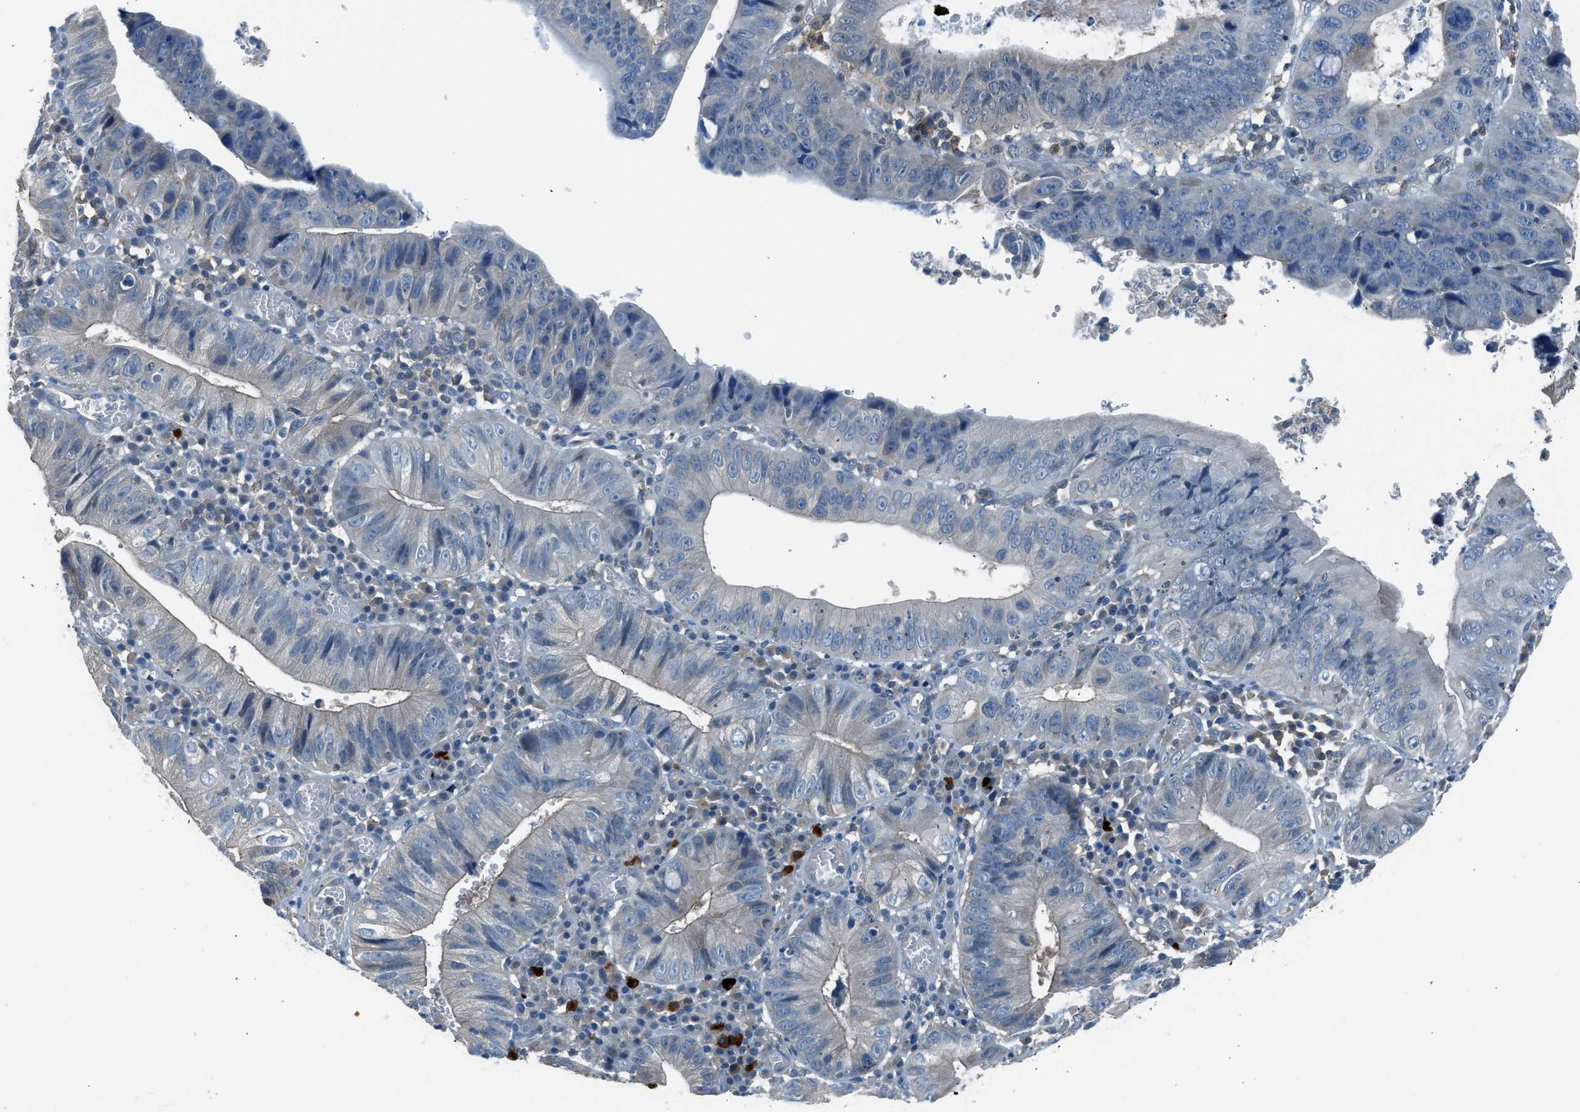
{"staining": {"intensity": "negative", "quantity": "none", "location": "none"}, "tissue": "stomach cancer", "cell_type": "Tumor cells", "image_type": "cancer", "snomed": [{"axis": "morphology", "description": "Adenocarcinoma, NOS"}, {"axis": "topography", "description": "Stomach"}], "caption": "The image reveals no significant staining in tumor cells of stomach cancer (adenocarcinoma). The staining is performed using DAB brown chromogen with nuclei counter-stained in using hematoxylin.", "gene": "LMLN", "patient": {"sex": "male", "age": 59}}